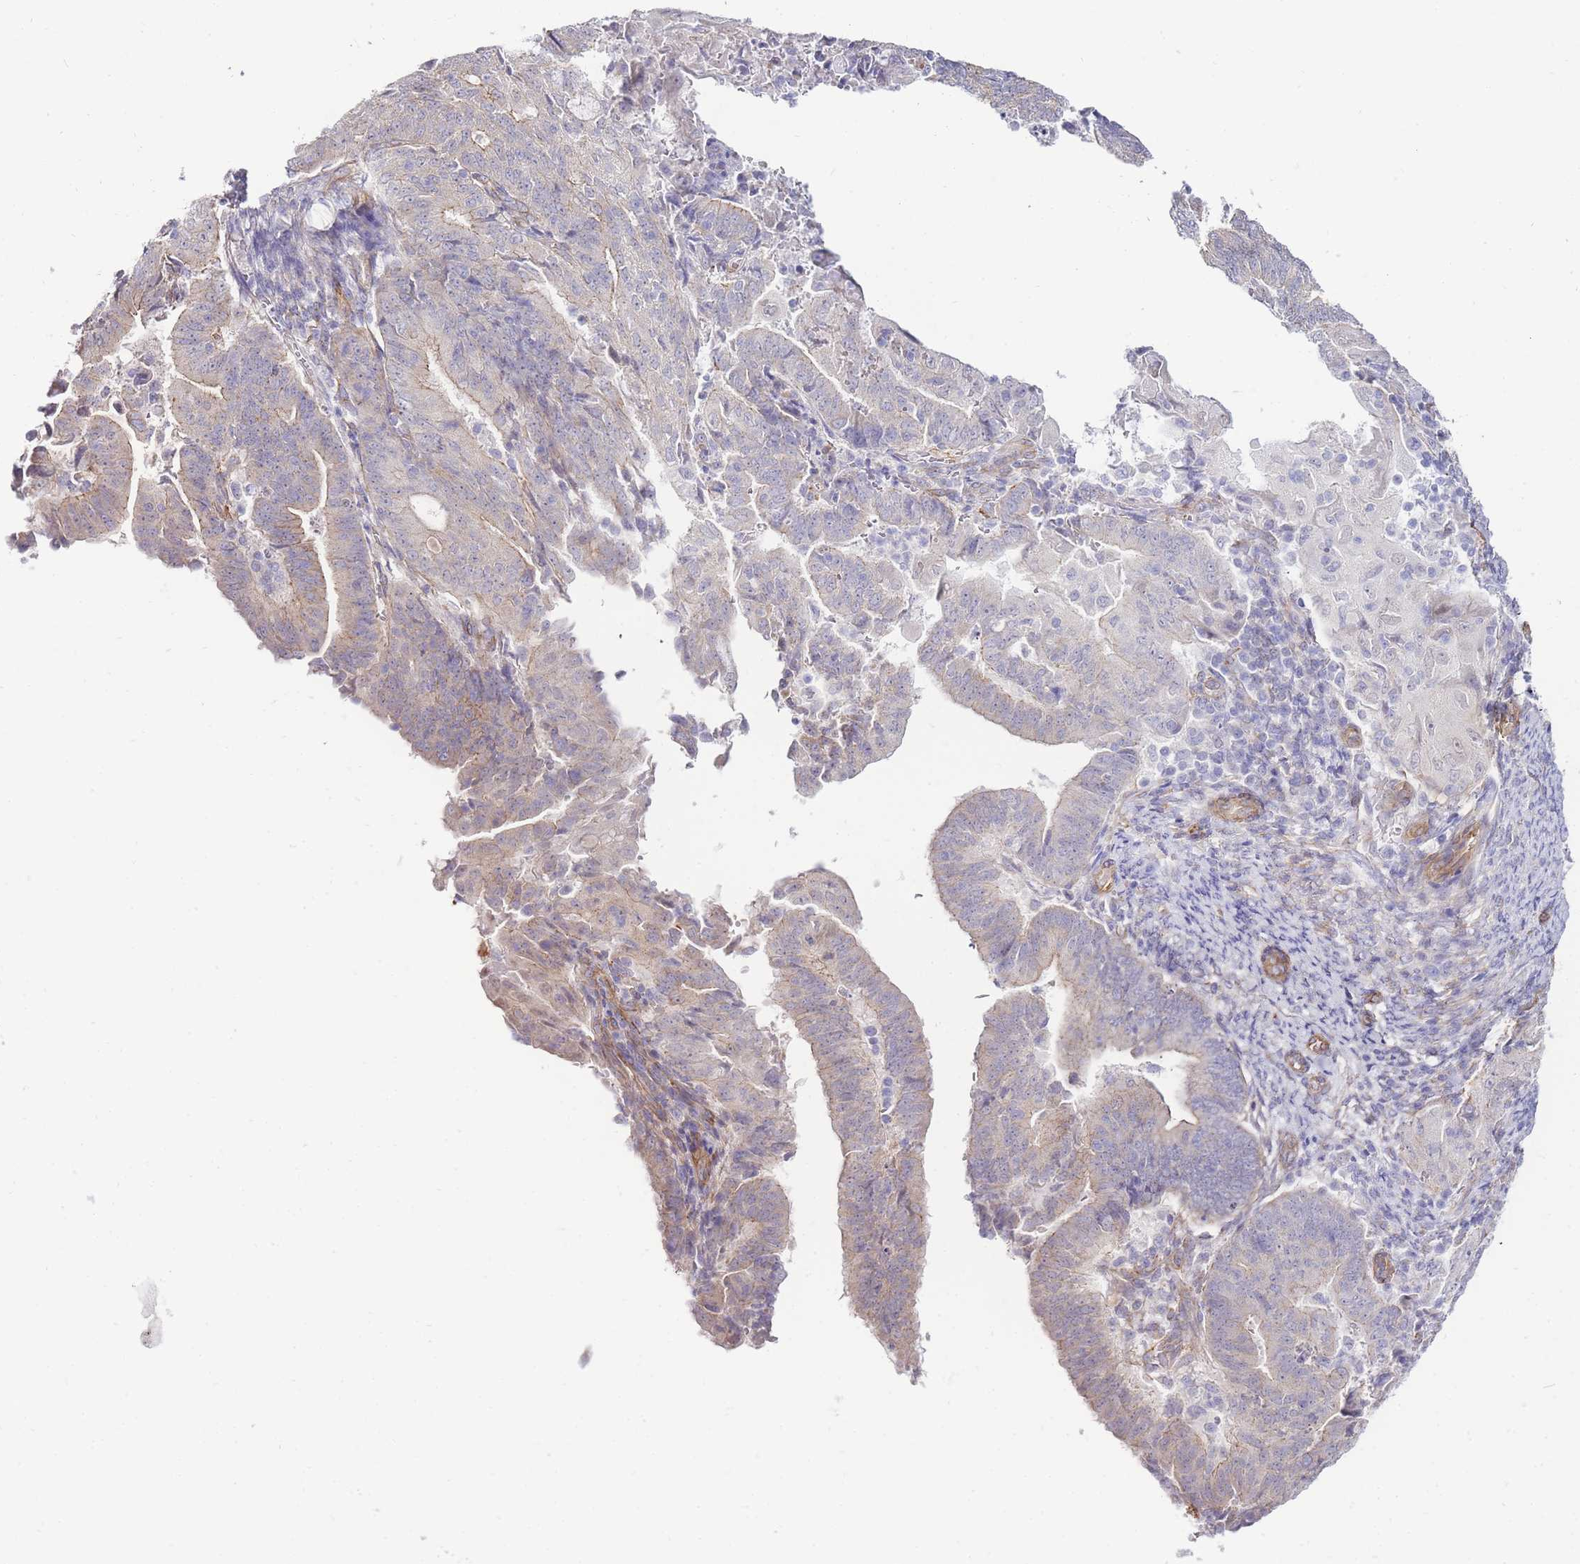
{"staining": {"intensity": "weak", "quantity": "25%-75%", "location": "cytoplasmic/membranous"}, "tissue": "endometrial cancer", "cell_type": "Tumor cells", "image_type": "cancer", "snomed": [{"axis": "morphology", "description": "Adenocarcinoma, NOS"}, {"axis": "topography", "description": "Endometrium"}], "caption": "DAB immunohistochemical staining of endometrial cancer (adenocarcinoma) demonstrates weak cytoplasmic/membranous protein positivity in approximately 25%-75% of tumor cells. (IHC, brightfield microscopy, high magnification).", "gene": "PDCD7", "patient": {"sex": "female", "age": 70}}